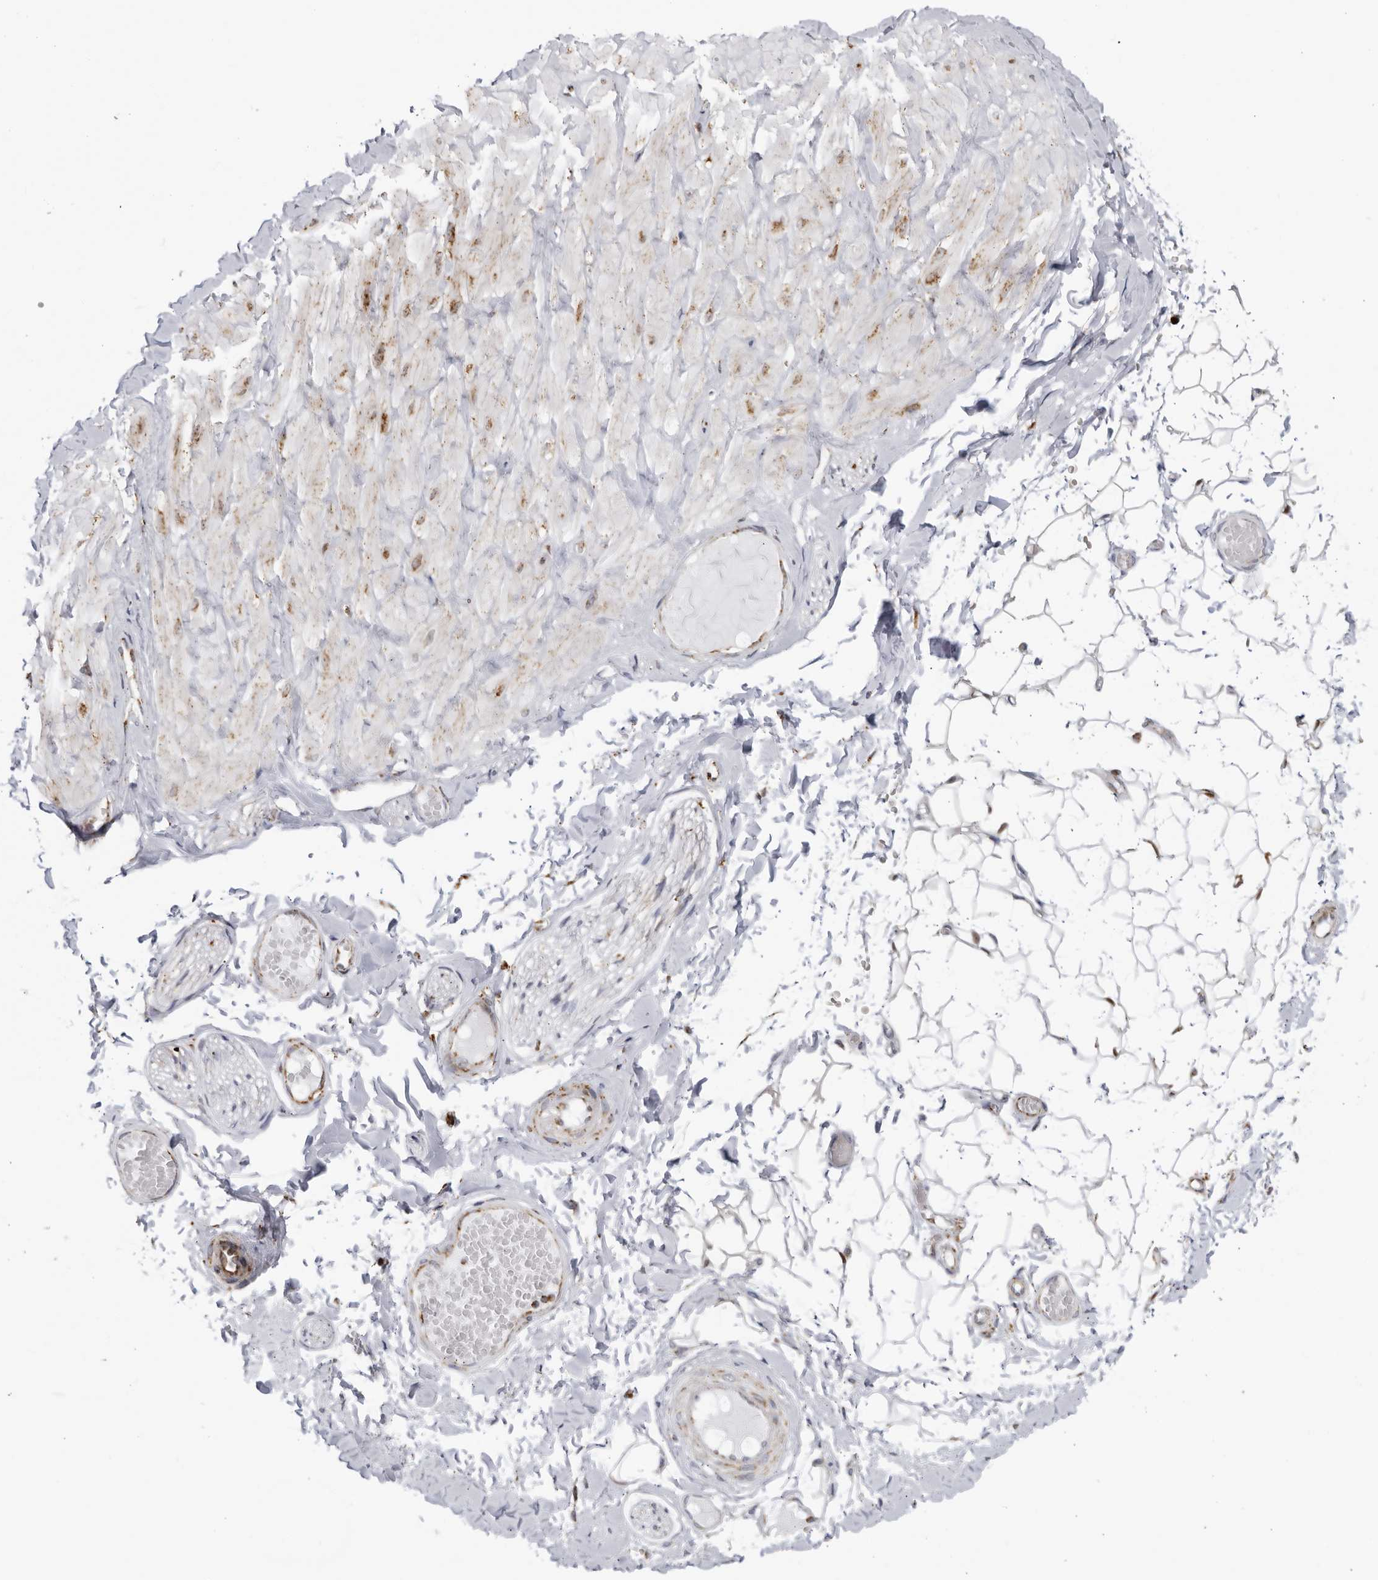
{"staining": {"intensity": "moderate", "quantity": "25%-75%", "location": "cytoplasmic/membranous"}, "tissue": "adipose tissue", "cell_type": "Adipocytes", "image_type": "normal", "snomed": [{"axis": "morphology", "description": "Normal tissue, NOS"}, {"axis": "topography", "description": "Adipose tissue"}, {"axis": "topography", "description": "Vascular tissue"}, {"axis": "topography", "description": "Peripheral nerve tissue"}], "caption": "The image demonstrates immunohistochemical staining of benign adipose tissue. There is moderate cytoplasmic/membranous staining is present in about 25%-75% of adipocytes.", "gene": "RBM34", "patient": {"sex": "male", "age": 25}}